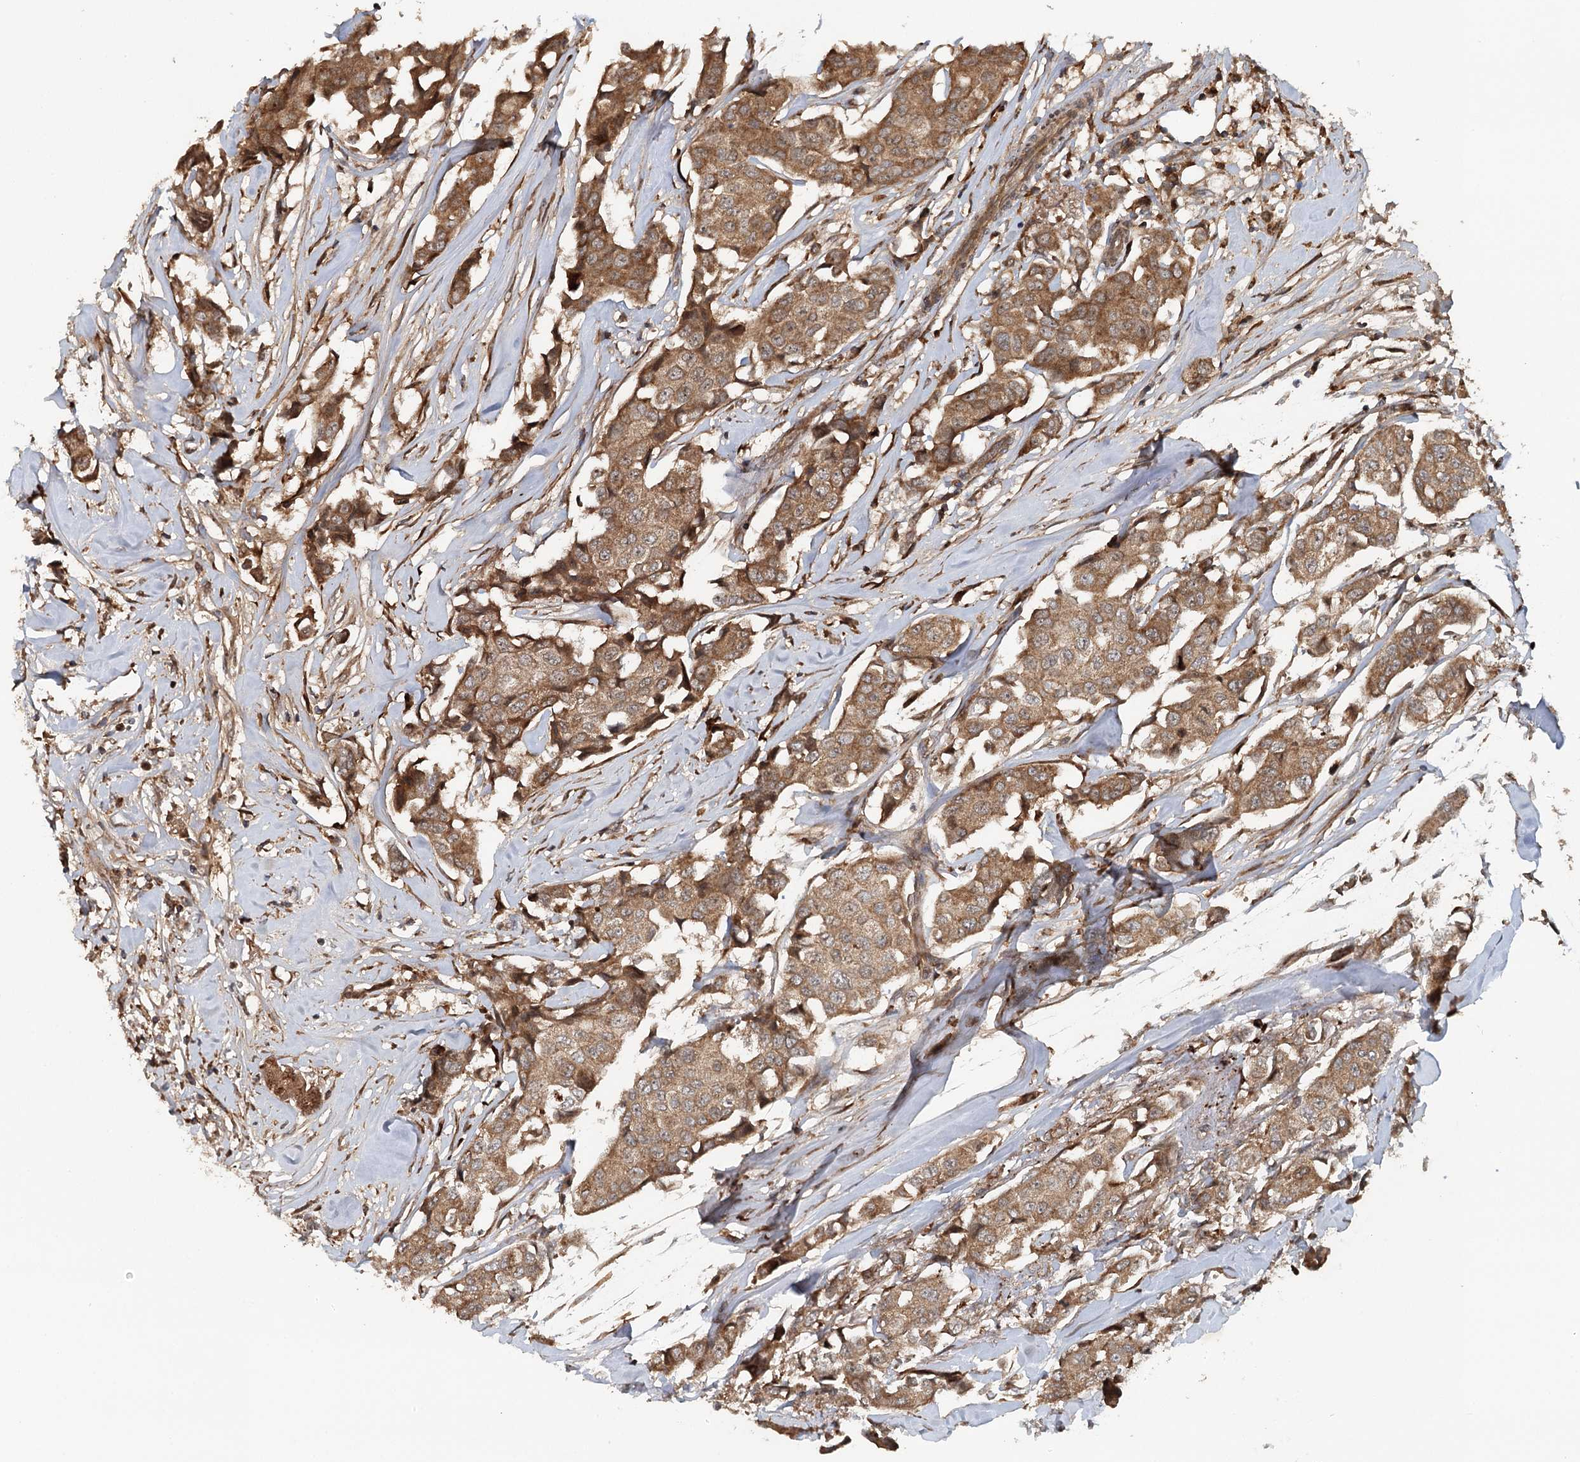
{"staining": {"intensity": "moderate", "quantity": ">75%", "location": "cytoplasmic/membranous"}, "tissue": "breast cancer", "cell_type": "Tumor cells", "image_type": "cancer", "snomed": [{"axis": "morphology", "description": "Duct carcinoma"}, {"axis": "topography", "description": "Breast"}], "caption": "Protein expression analysis of human breast cancer reveals moderate cytoplasmic/membranous expression in approximately >75% of tumor cells.", "gene": "RNF111", "patient": {"sex": "female", "age": 80}}